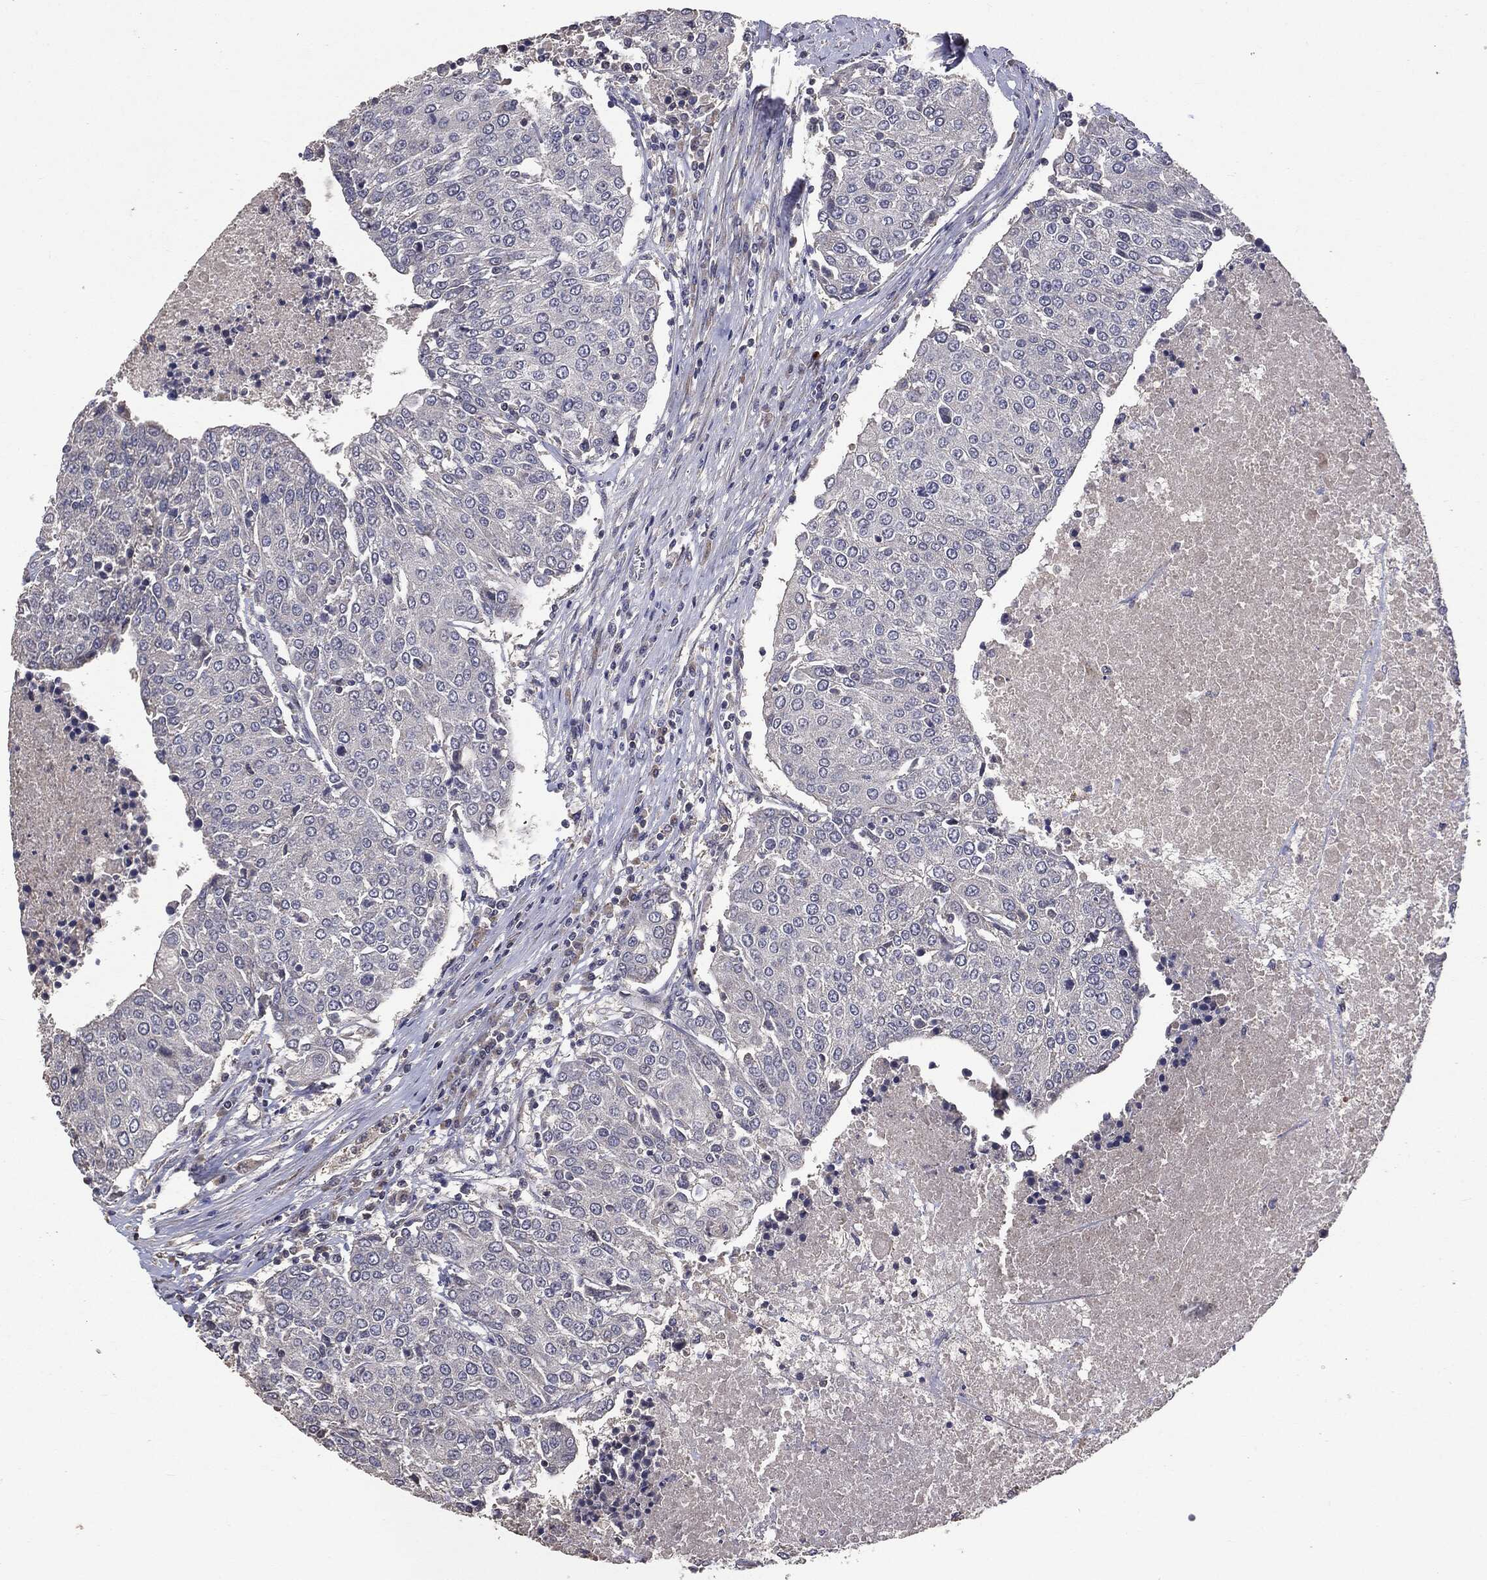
{"staining": {"intensity": "negative", "quantity": "none", "location": "none"}, "tissue": "urothelial cancer", "cell_type": "Tumor cells", "image_type": "cancer", "snomed": [{"axis": "morphology", "description": "Urothelial carcinoma, High grade"}, {"axis": "topography", "description": "Urinary bladder"}], "caption": "High-grade urothelial carcinoma stained for a protein using immunohistochemistry (IHC) reveals no expression tumor cells.", "gene": "MTOR", "patient": {"sex": "female", "age": 85}}